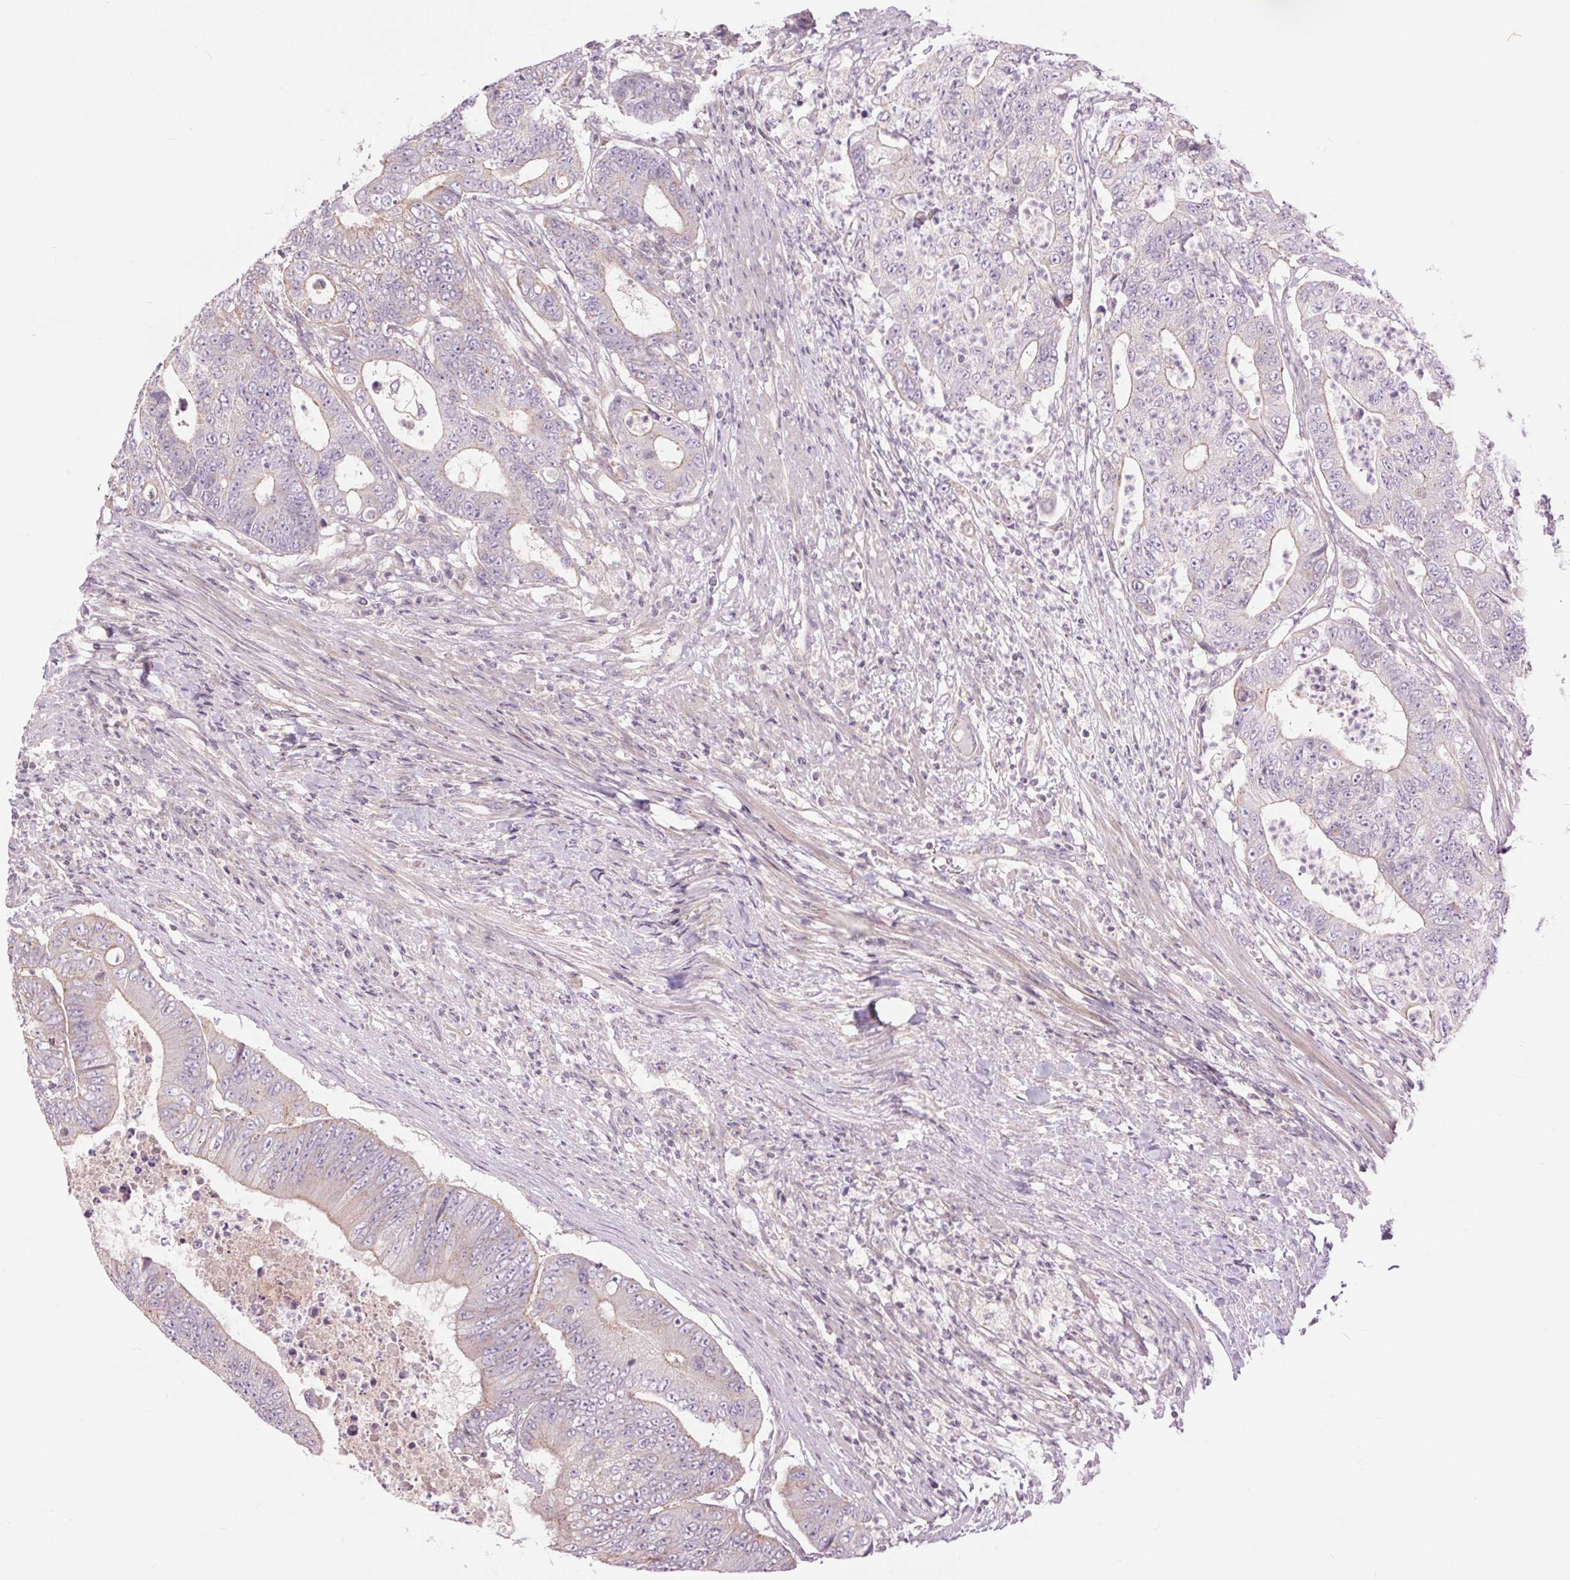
{"staining": {"intensity": "weak", "quantity": "<25%", "location": "cytoplasmic/membranous"}, "tissue": "colorectal cancer", "cell_type": "Tumor cells", "image_type": "cancer", "snomed": [{"axis": "morphology", "description": "Adenocarcinoma, NOS"}, {"axis": "topography", "description": "Colon"}], "caption": "Image shows no protein positivity in tumor cells of adenocarcinoma (colorectal) tissue. Nuclei are stained in blue.", "gene": "CTNNA3", "patient": {"sex": "female", "age": 48}}